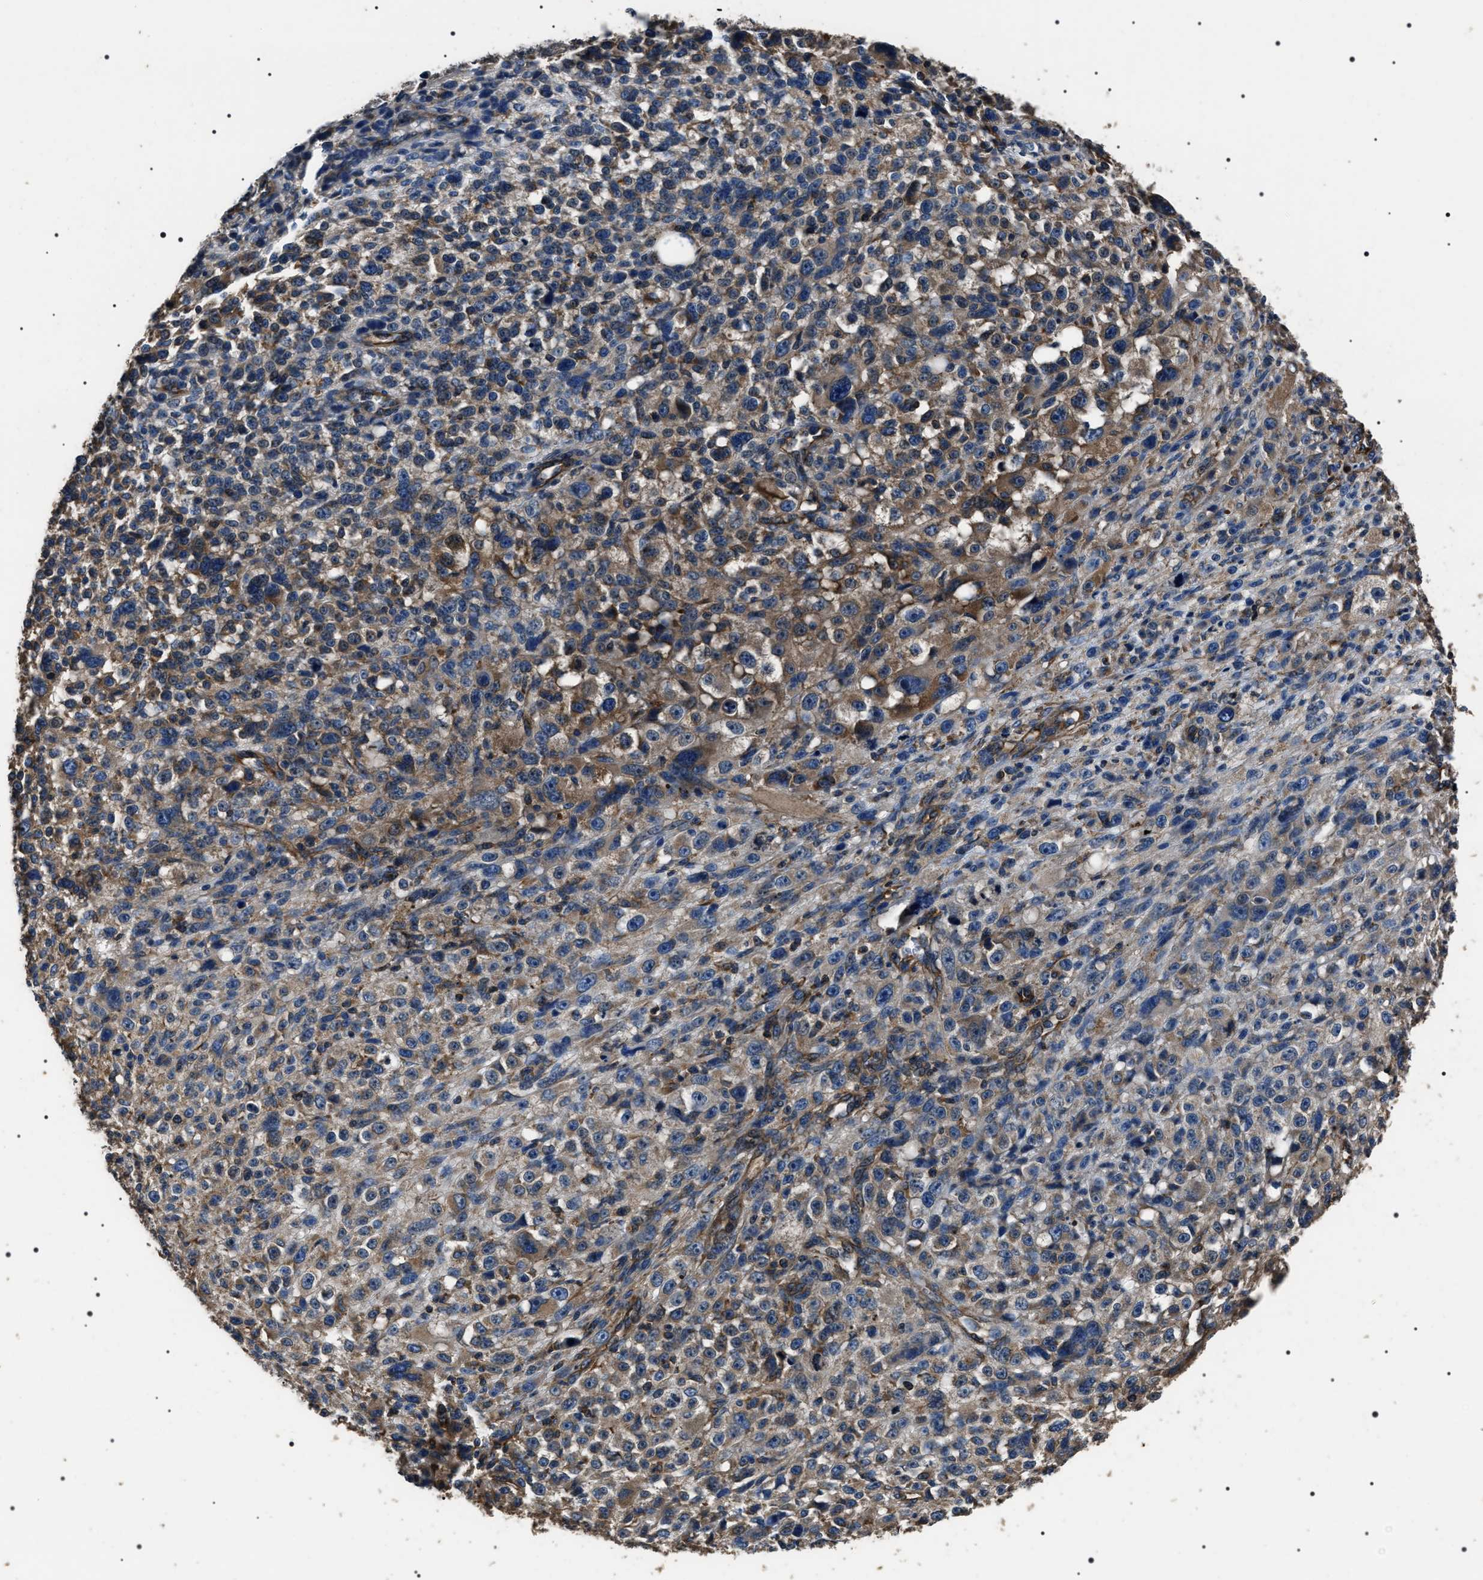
{"staining": {"intensity": "moderate", "quantity": "25%-75%", "location": "cytoplasmic/membranous"}, "tissue": "melanoma", "cell_type": "Tumor cells", "image_type": "cancer", "snomed": [{"axis": "morphology", "description": "Malignant melanoma, NOS"}, {"axis": "topography", "description": "Skin"}], "caption": "A brown stain labels moderate cytoplasmic/membranous expression of a protein in human malignant melanoma tumor cells.", "gene": "HSCB", "patient": {"sex": "female", "age": 55}}